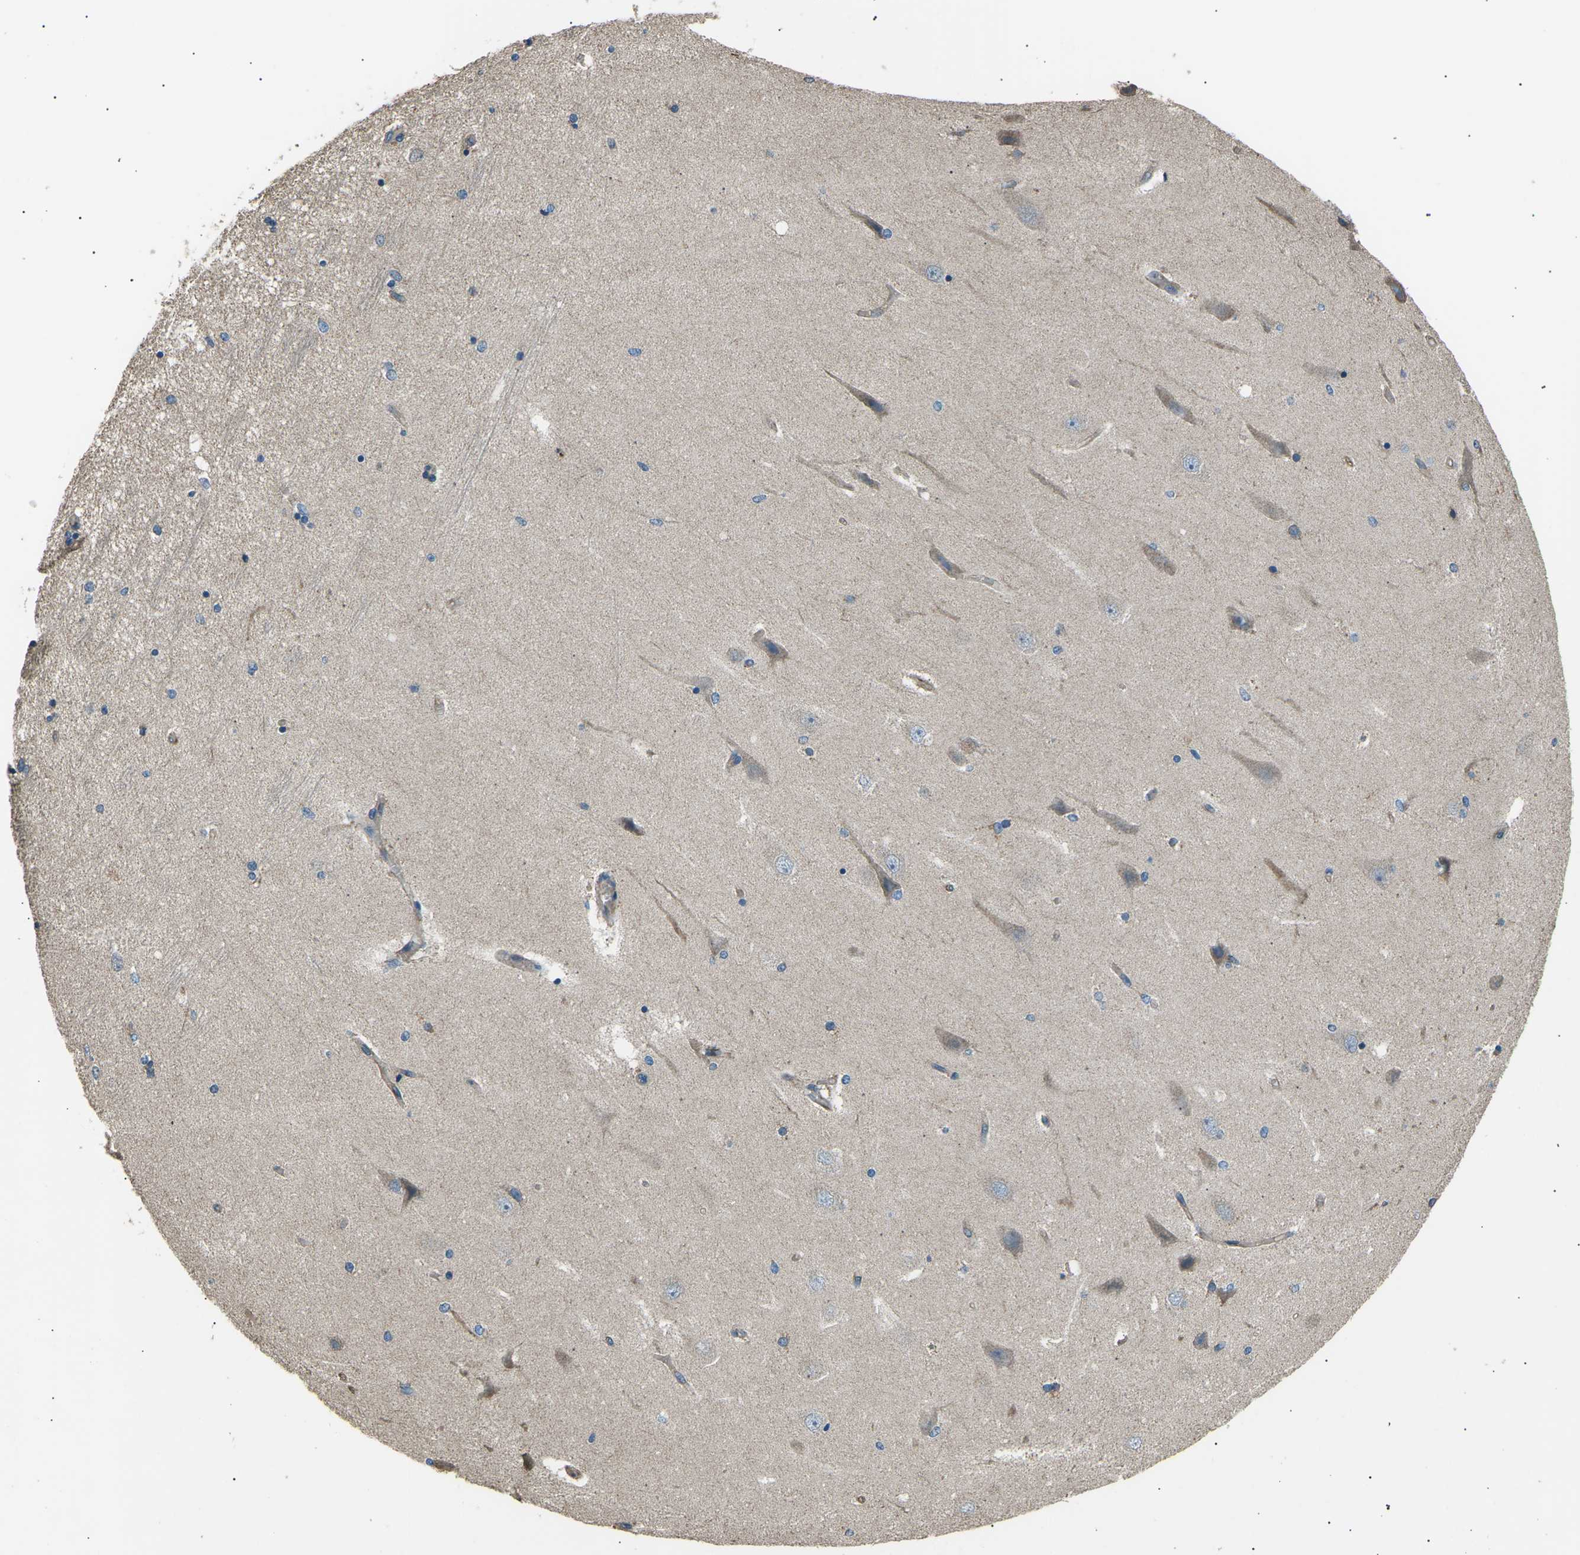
{"staining": {"intensity": "weak", "quantity": "<25%", "location": "cytoplasmic/membranous"}, "tissue": "hippocampus", "cell_type": "Glial cells", "image_type": "normal", "snomed": [{"axis": "morphology", "description": "Normal tissue, NOS"}, {"axis": "topography", "description": "Hippocampus"}], "caption": "IHC image of normal hippocampus: hippocampus stained with DAB (3,3'-diaminobenzidine) displays no significant protein positivity in glial cells. (IHC, brightfield microscopy, high magnification).", "gene": "SLK", "patient": {"sex": "female", "age": 54}}